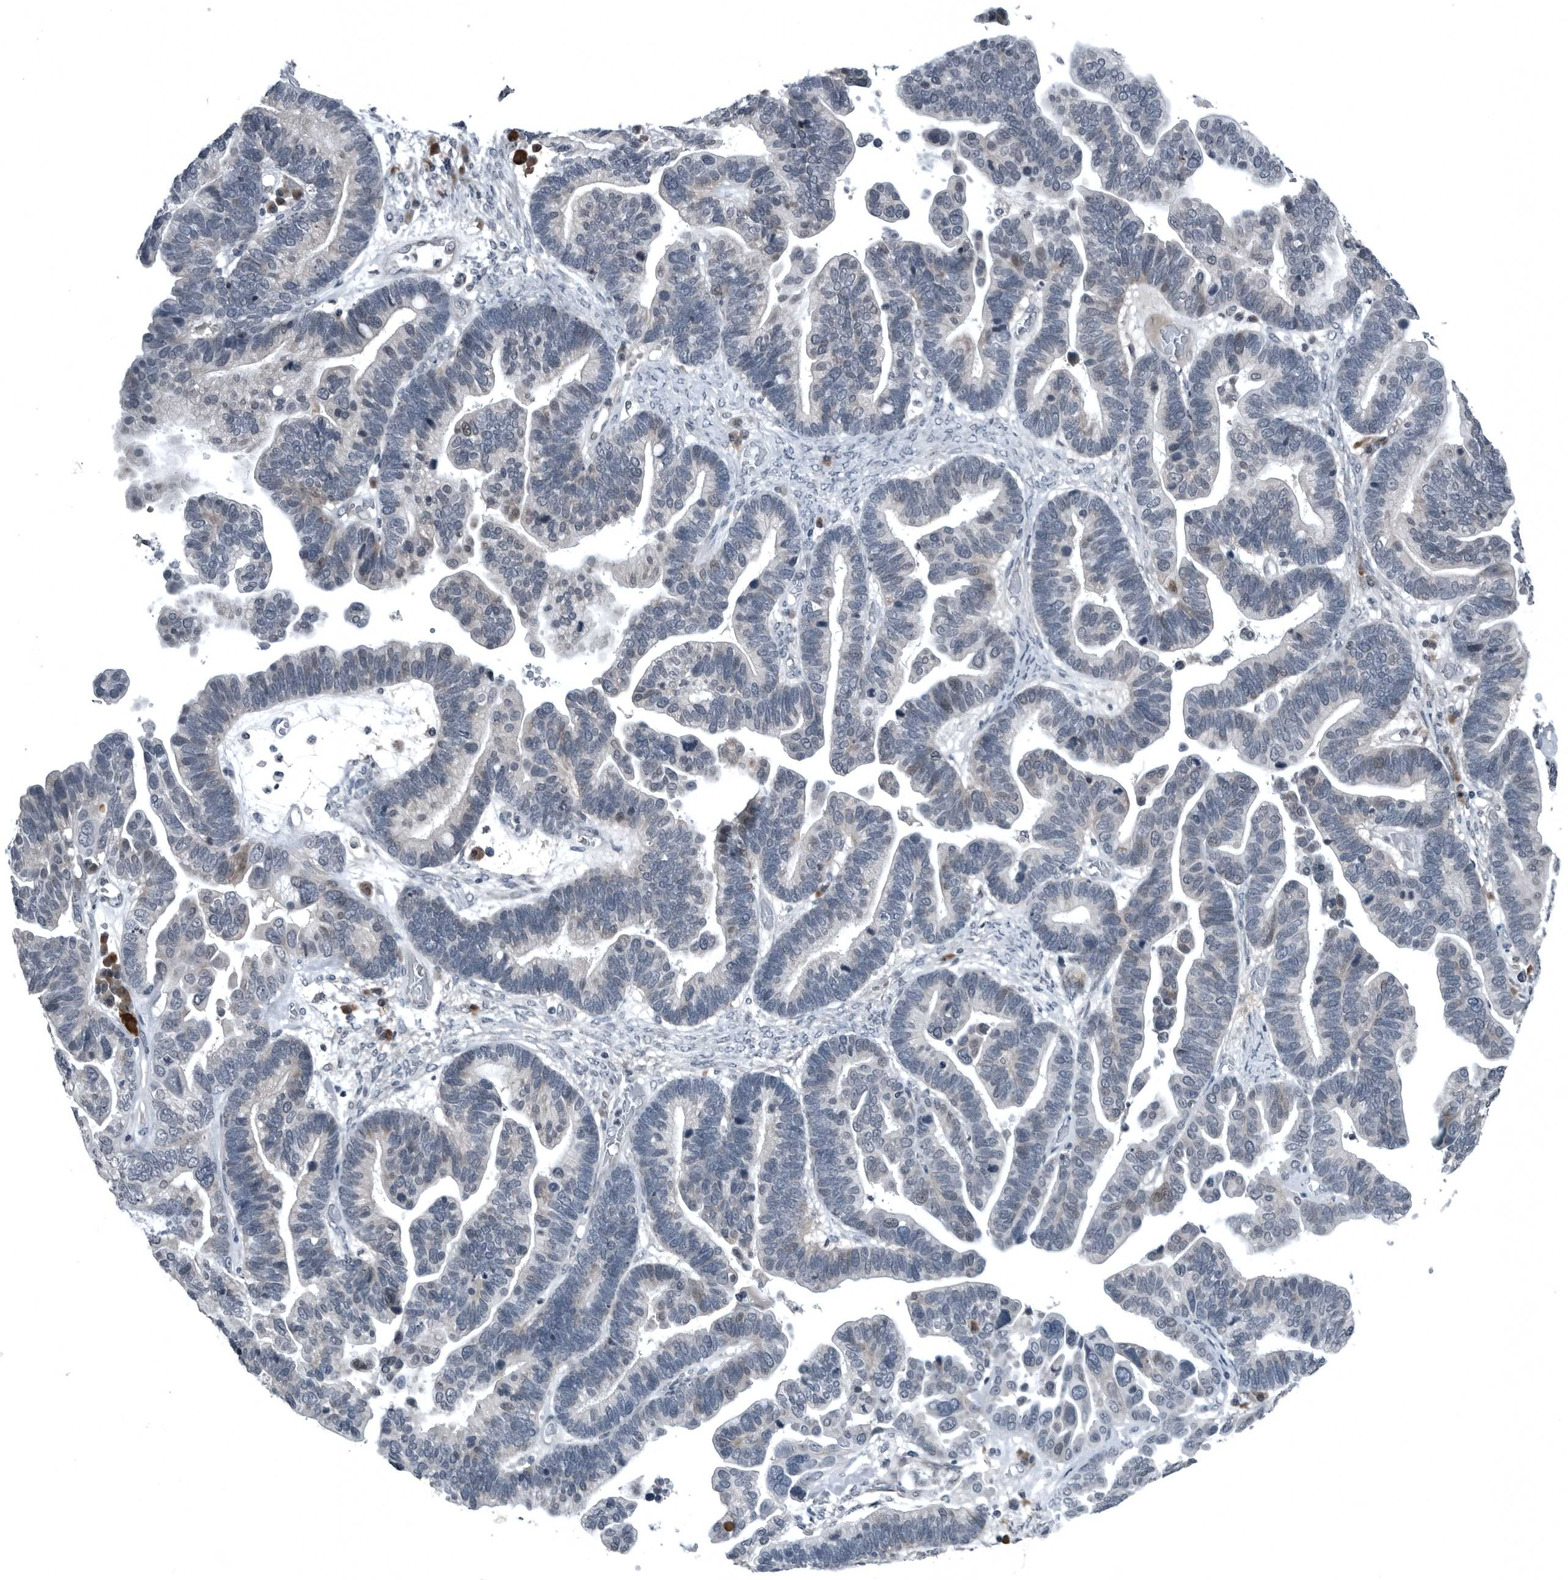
{"staining": {"intensity": "negative", "quantity": "none", "location": "none"}, "tissue": "ovarian cancer", "cell_type": "Tumor cells", "image_type": "cancer", "snomed": [{"axis": "morphology", "description": "Cystadenocarcinoma, serous, NOS"}, {"axis": "topography", "description": "Ovary"}], "caption": "This is an IHC micrograph of serous cystadenocarcinoma (ovarian). There is no expression in tumor cells.", "gene": "GAK", "patient": {"sex": "female", "age": 56}}